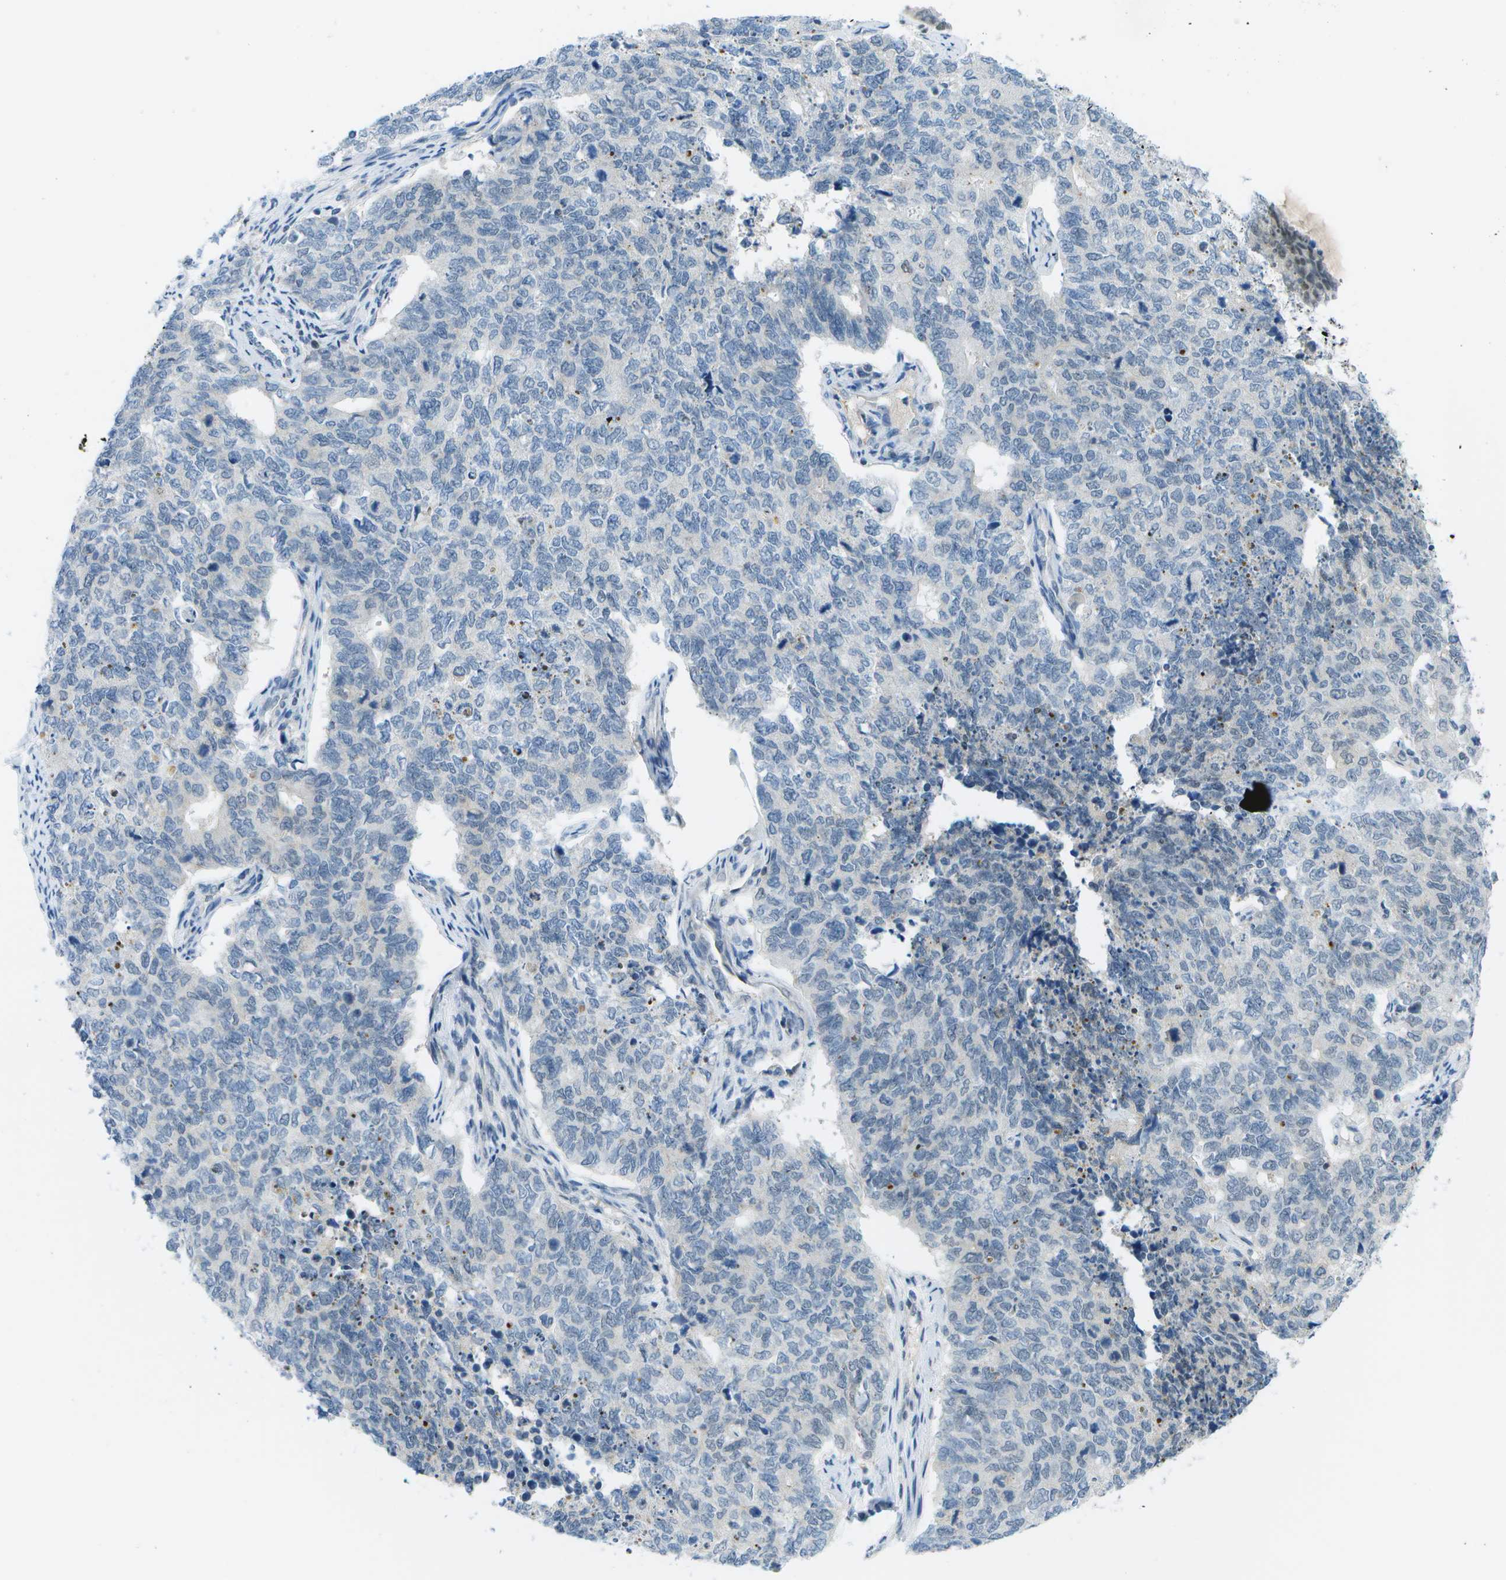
{"staining": {"intensity": "negative", "quantity": "none", "location": "none"}, "tissue": "cervical cancer", "cell_type": "Tumor cells", "image_type": "cancer", "snomed": [{"axis": "morphology", "description": "Squamous cell carcinoma, NOS"}, {"axis": "topography", "description": "Cervix"}], "caption": "IHC of cervical squamous cell carcinoma exhibits no staining in tumor cells. (Immunohistochemistry (ihc), brightfield microscopy, high magnification).", "gene": "PITHD1", "patient": {"sex": "female", "age": 63}}